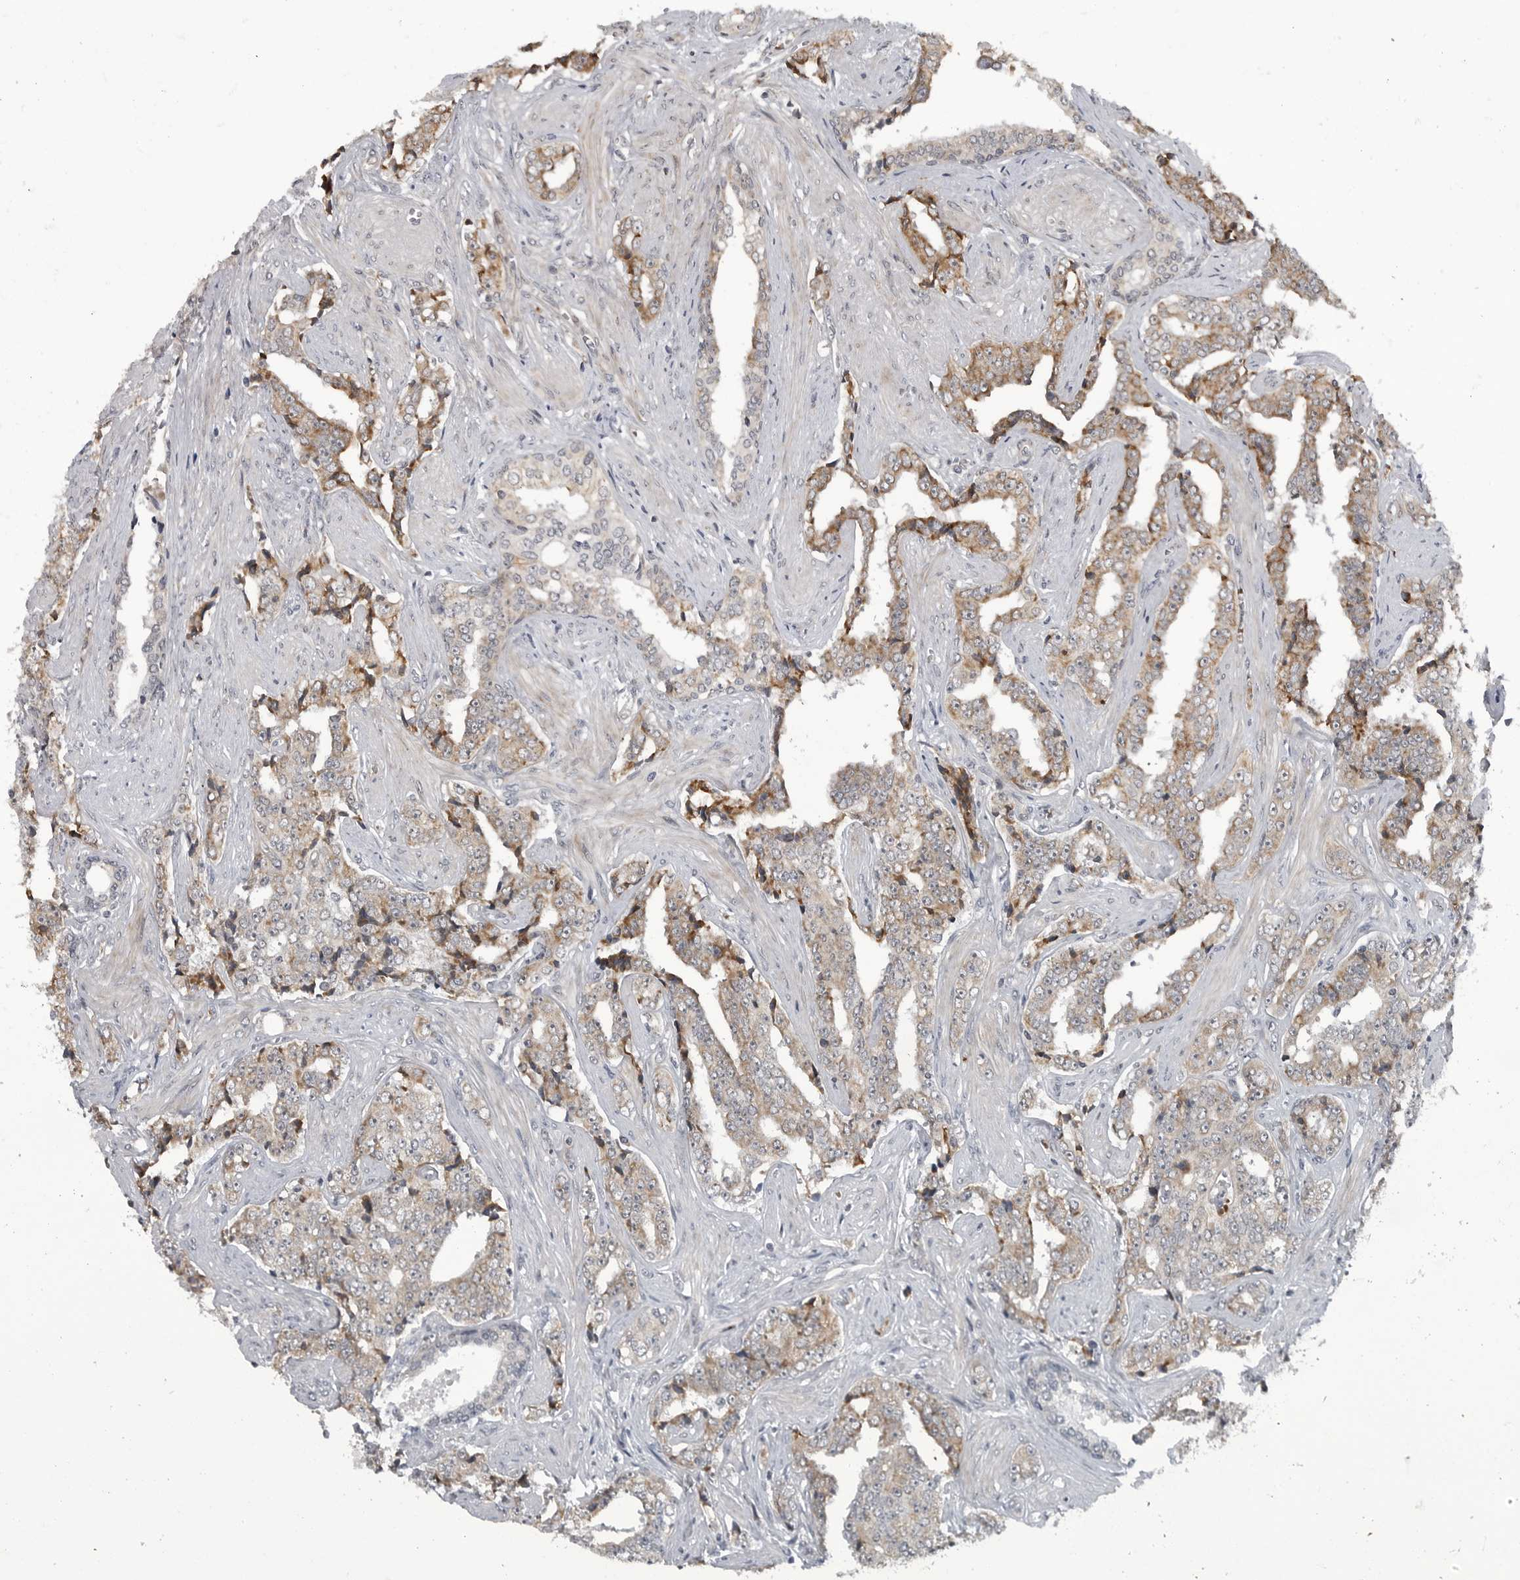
{"staining": {"intensity": "moderate", "quantity": ">75%", "location": "cytoplasmic/membranous"}, "tissue": "prostate cancer", "cell_type": "Tumor cells", "image_type": "cancer", "snomed": [{"axis": "morphology", "description": "Adenocarcinoma, High grade"}, {"axis": "topography", "description": "Prostate"}], "caption": "Prostate cancer stained with immunohistochemistry exhibits moderate cytoplasmic/membranous expression in about >75% of tumor cells.", "gene": "FAAP100", "patient": {"sex": "male", "age": 71}}